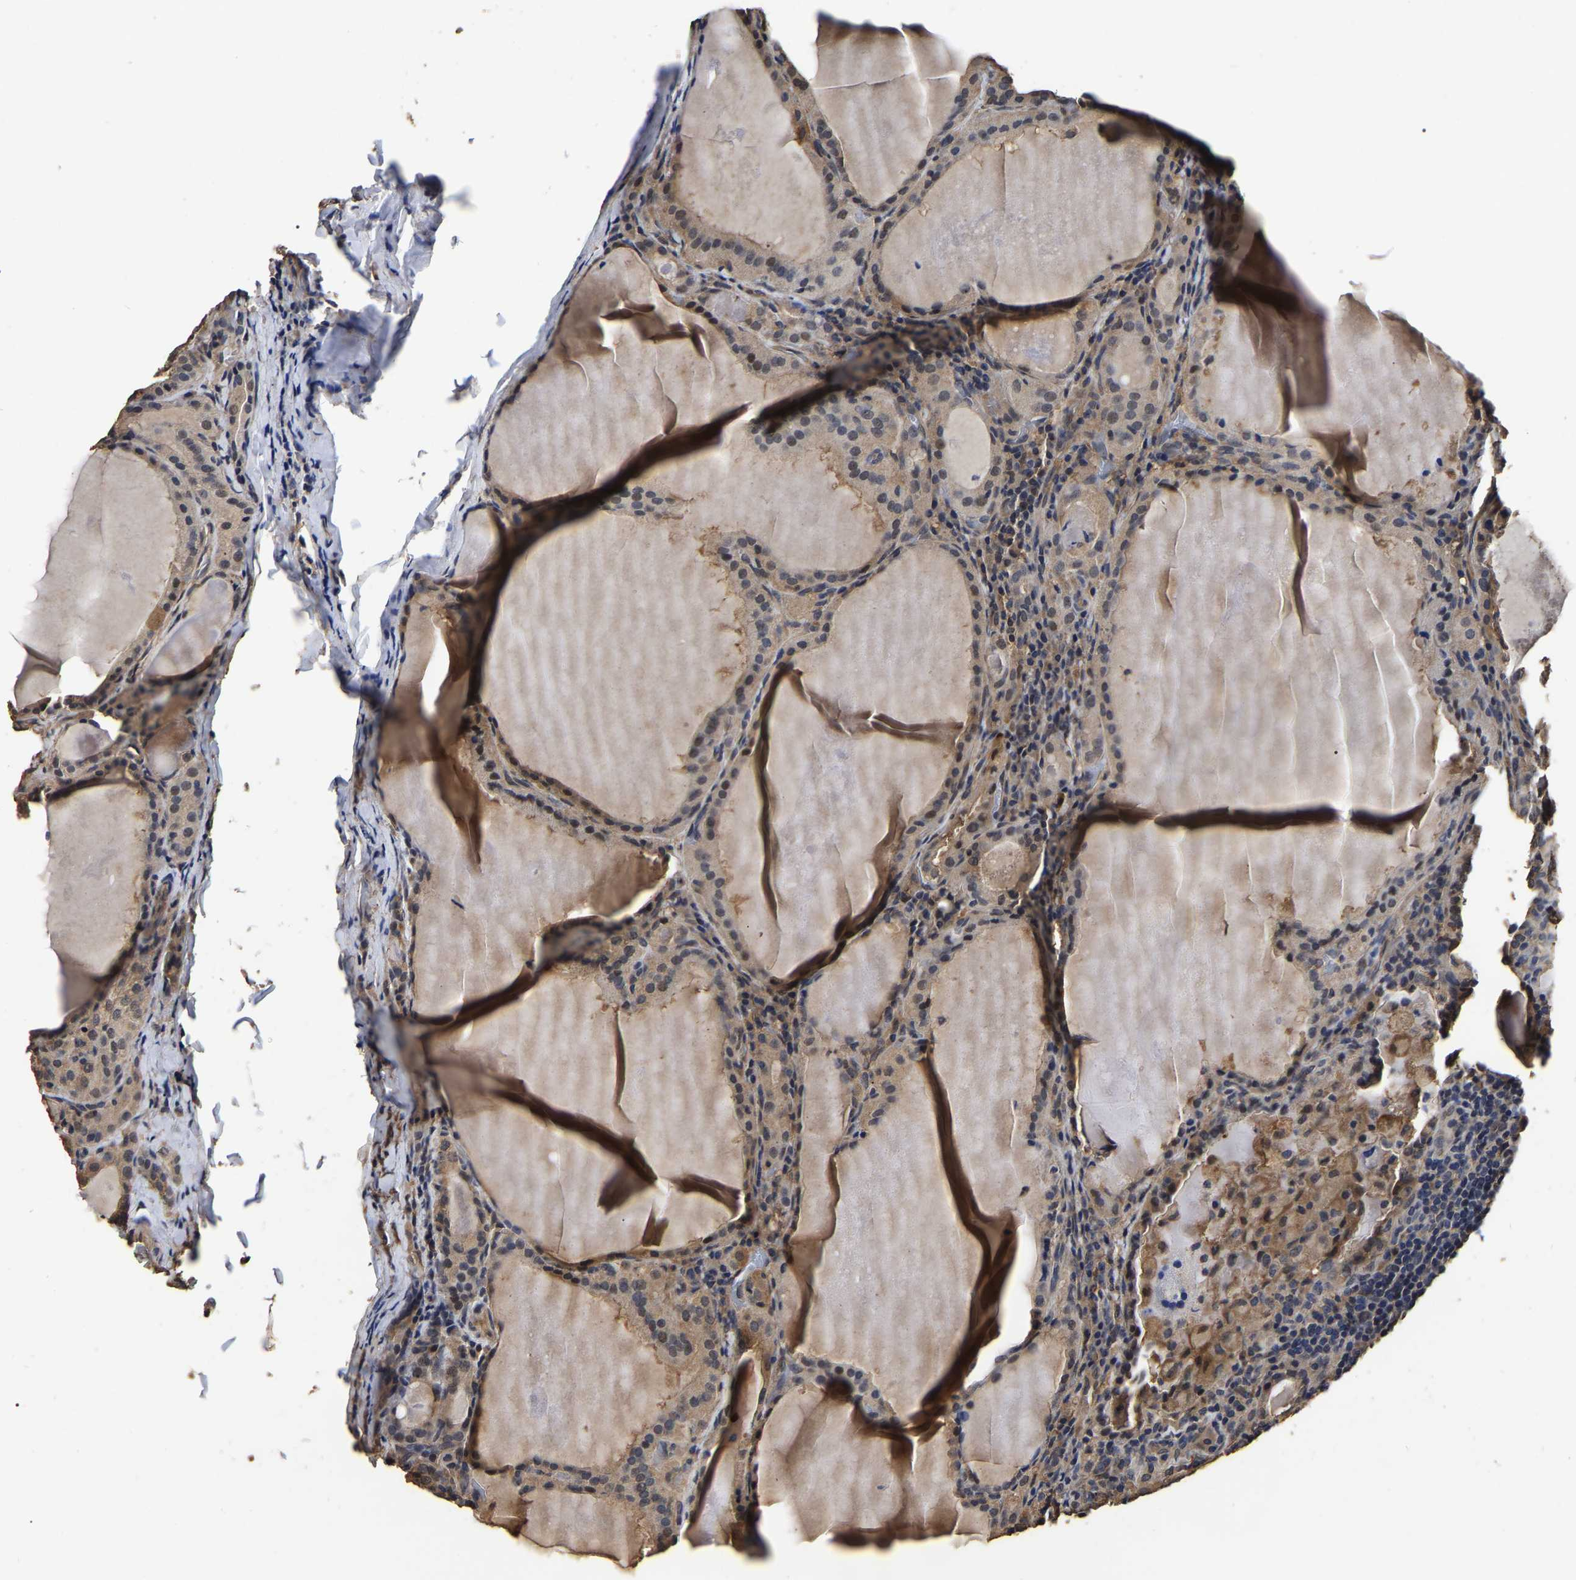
{"staining": {"intensity": "weak", "quantity": ">75%", "location": "cytoplasmic/membranous"}, "tissue": "thyroid cancer", "cell_type": "Tumor cells", "image_type": "cancer", "snomed": [{"axis": "morphology", "description": "Papillary adenocarcinoma, NOS"}, {"axis": "topography", "description": "Thyroid gland"}], "caption": "IHC staining of thyroid cancer (papillary adenocarcinoma), which demonstrates low levels of weak cytoplasmic/membranous expression in approximately >75% of tumor cells indicating weak cytoplasmic/membranous protein staining. The staining was performed using DAB (3,3'-diaminobenzidine) (brown) for protein detection and nuclei were counterstained in hematoxylin (blue).", "gene": "STK32C", "patient": {"sex": "female", "age": 42}}